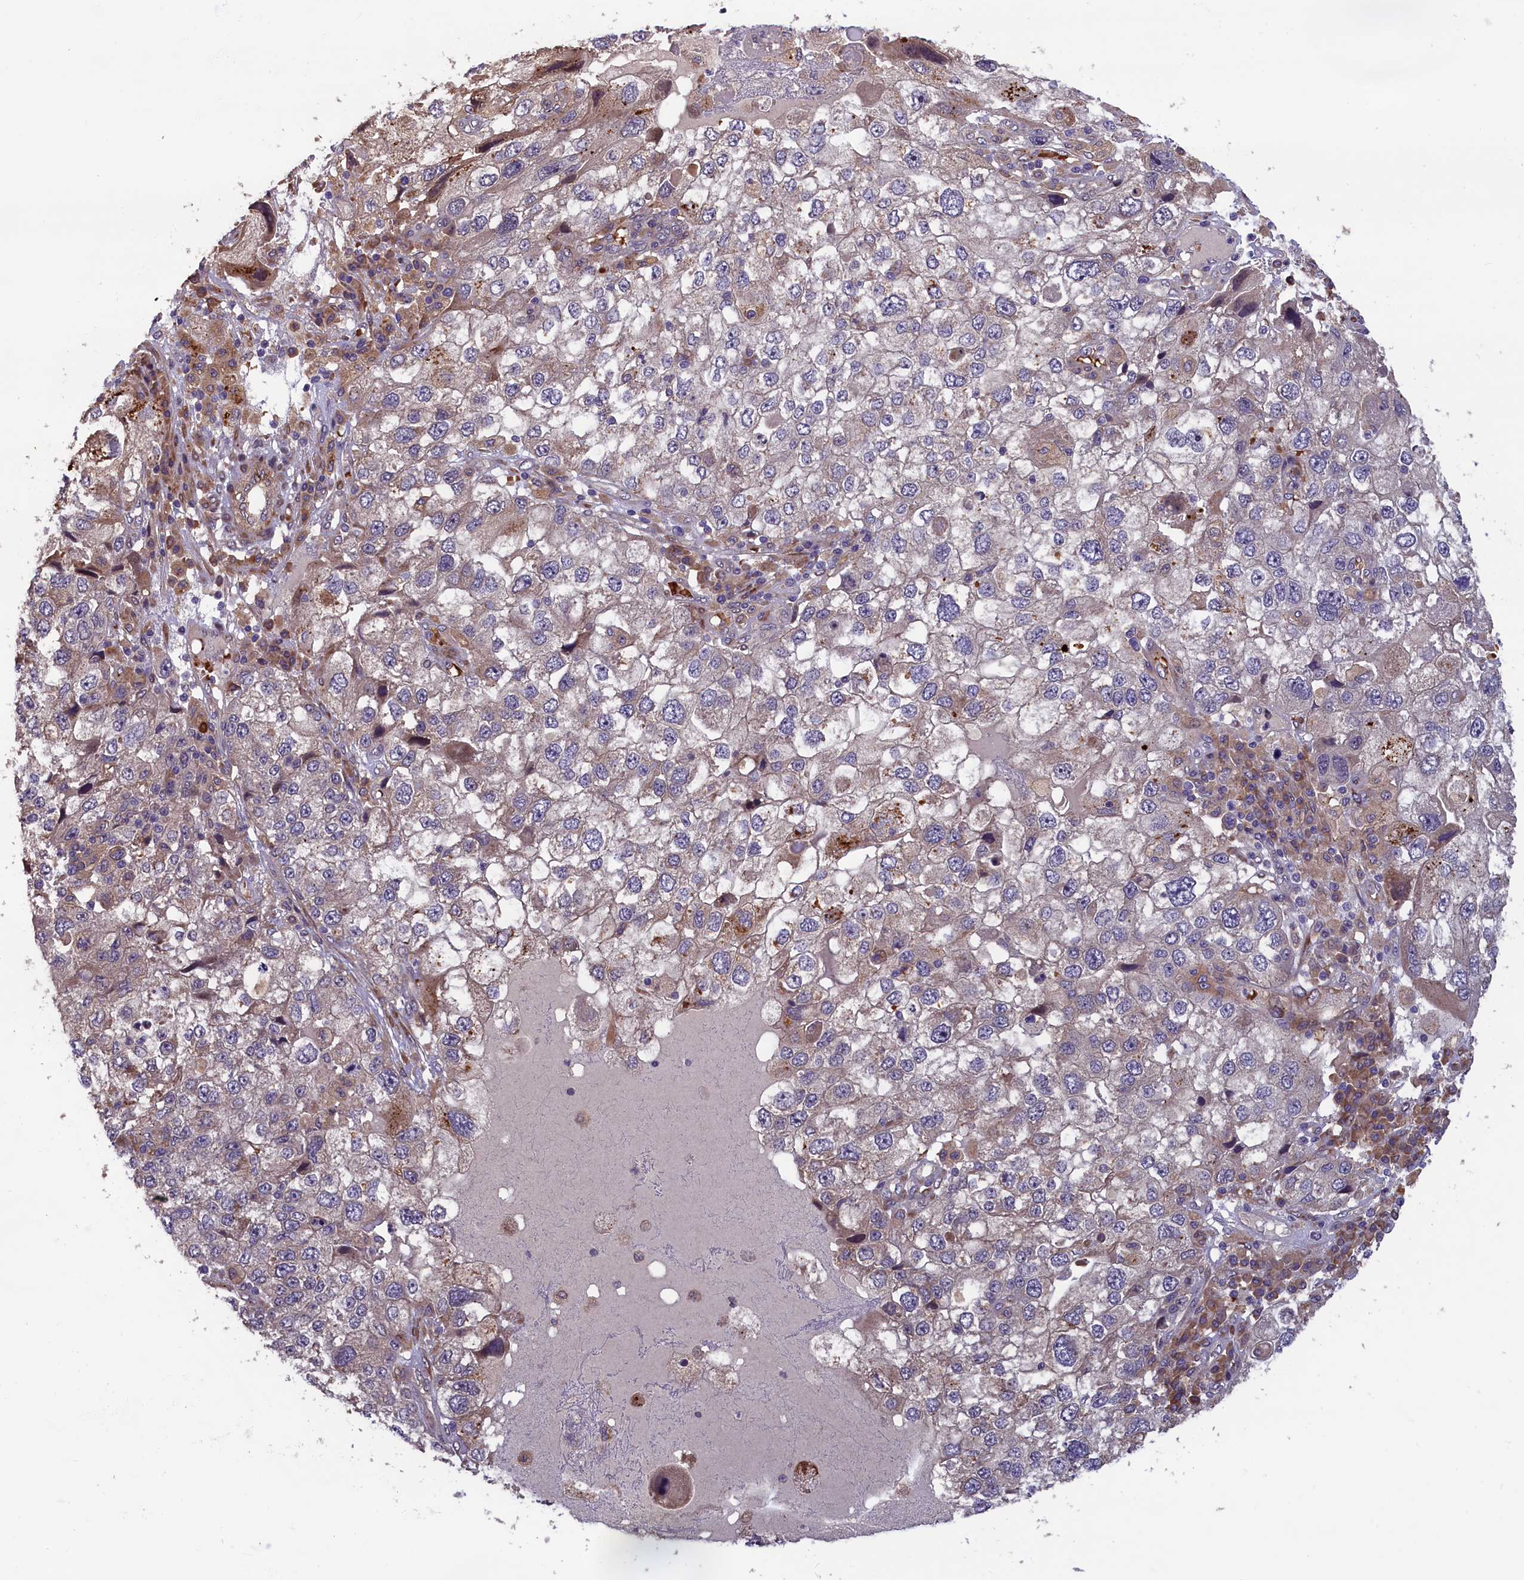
{"staining": {"intensity": "weak", "quantity": "<25%", "location": "cytoplasmic/membranous"}, "tissue": "endometrial cancer", "cell_type": "Tumor cells", "image_type": "cancer", "snomed": [{"axis": "morphology", "description": "Adenocarcinoma, NOS"}, {"axis": "topography", "description": "Endometrium"}], "caption": "DAB (3,3'-diaminobenzidine) immunohistochemical staining of human endometrial cancer (adenocarcinoma) demonstrates no significant expression in tumor cells.", "gene": "CCDC9B", "patient": {"sex": "female", "age": 49}}